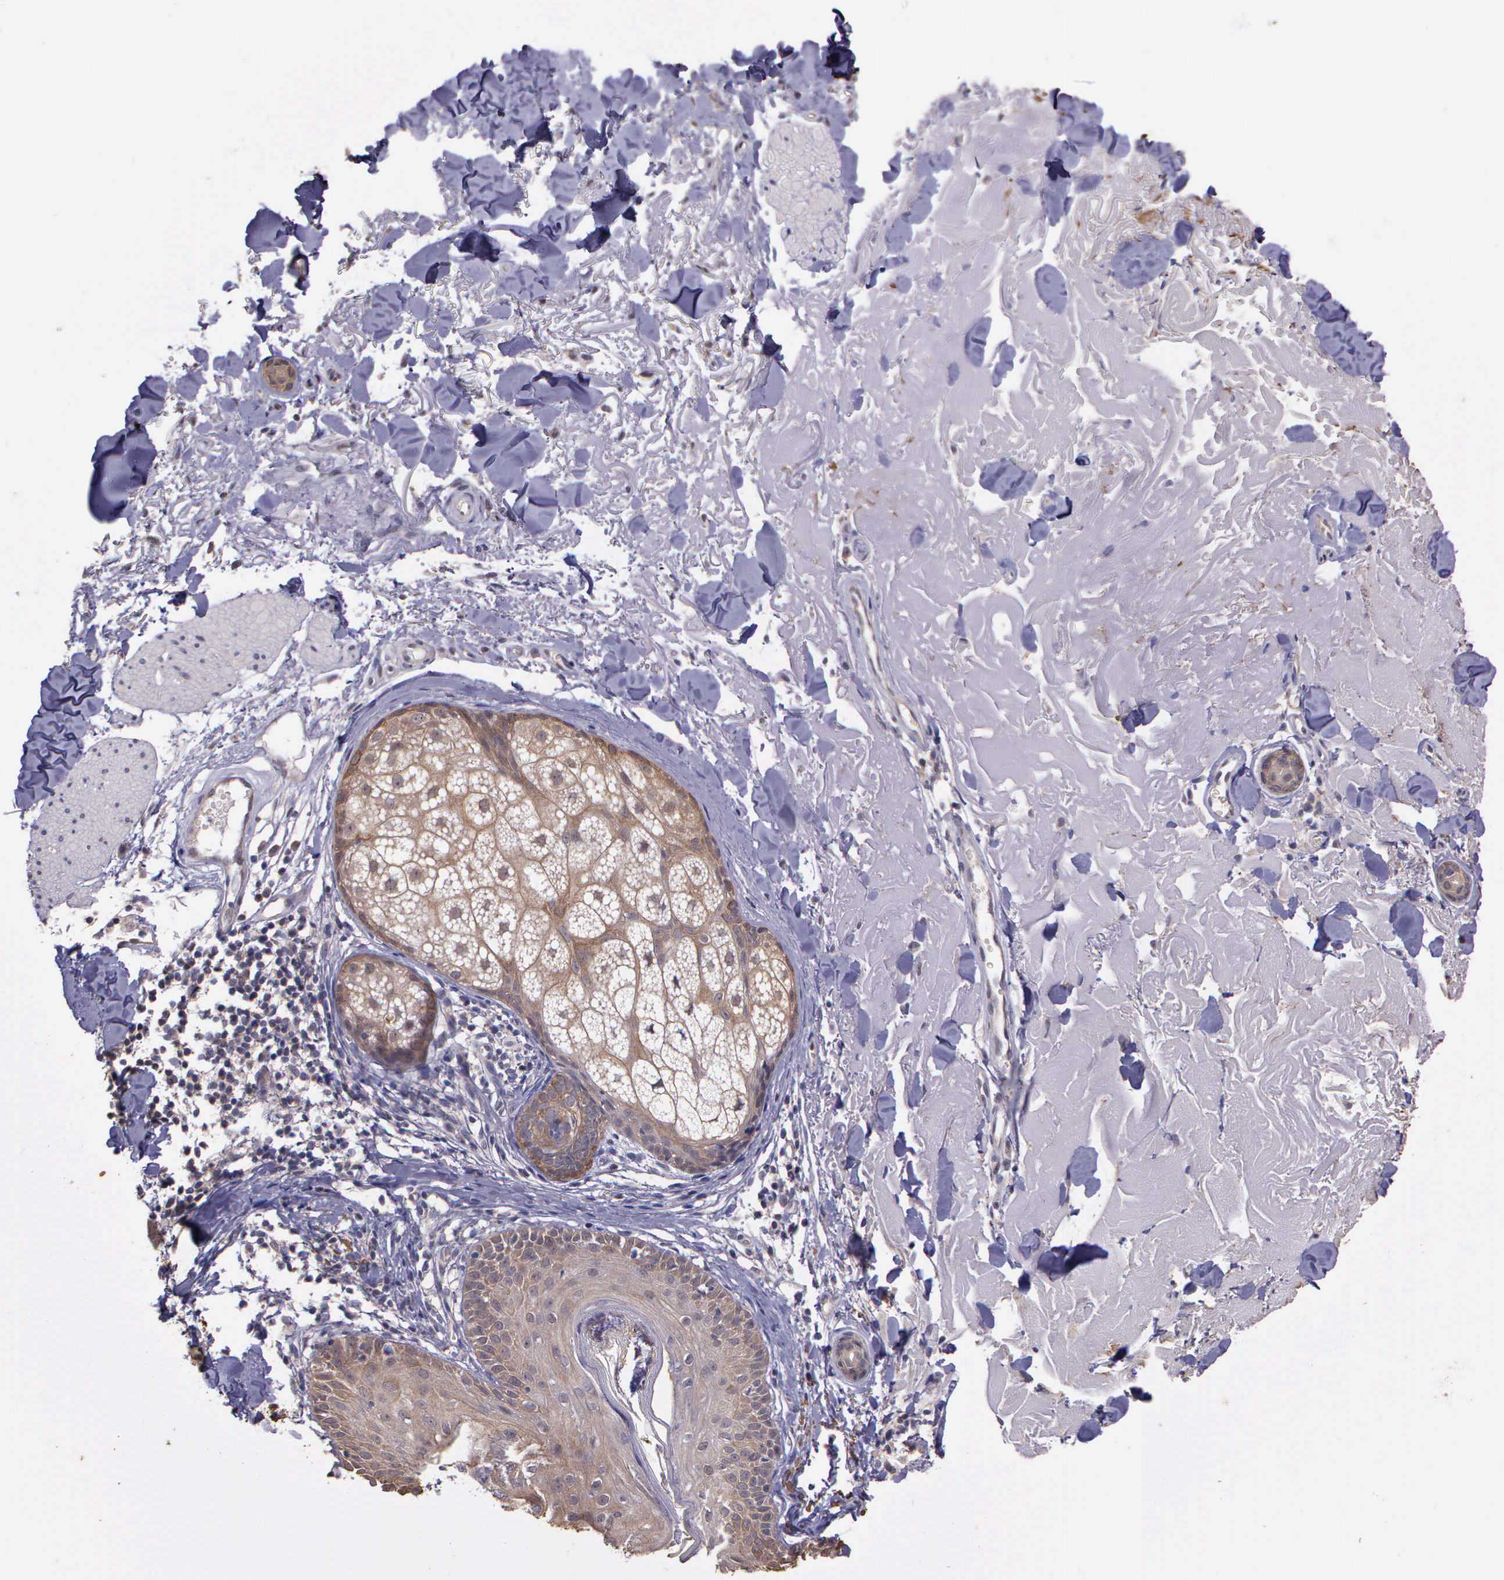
{"staining": {"intensity": "weak", "quantity": "25%-75%", "location": "cytoplasmic/membranous"}, "tissue": "skin", "cell_type": "Fibroblasts", "image_type": "normal", "snomed": [{"axis": "morphology", "description": "Normal tissue, NOS"}, {"axis": "topography", "description": "Skin"}], "caption": "This is a photomicrograph of immunohistochemistry staining of normal skin, which shows weak expression in the cytoplasmic/membranous of fibroblasts.", "gene": "IGBP1P2", "patient": {"sex": "male", "age": 86}}